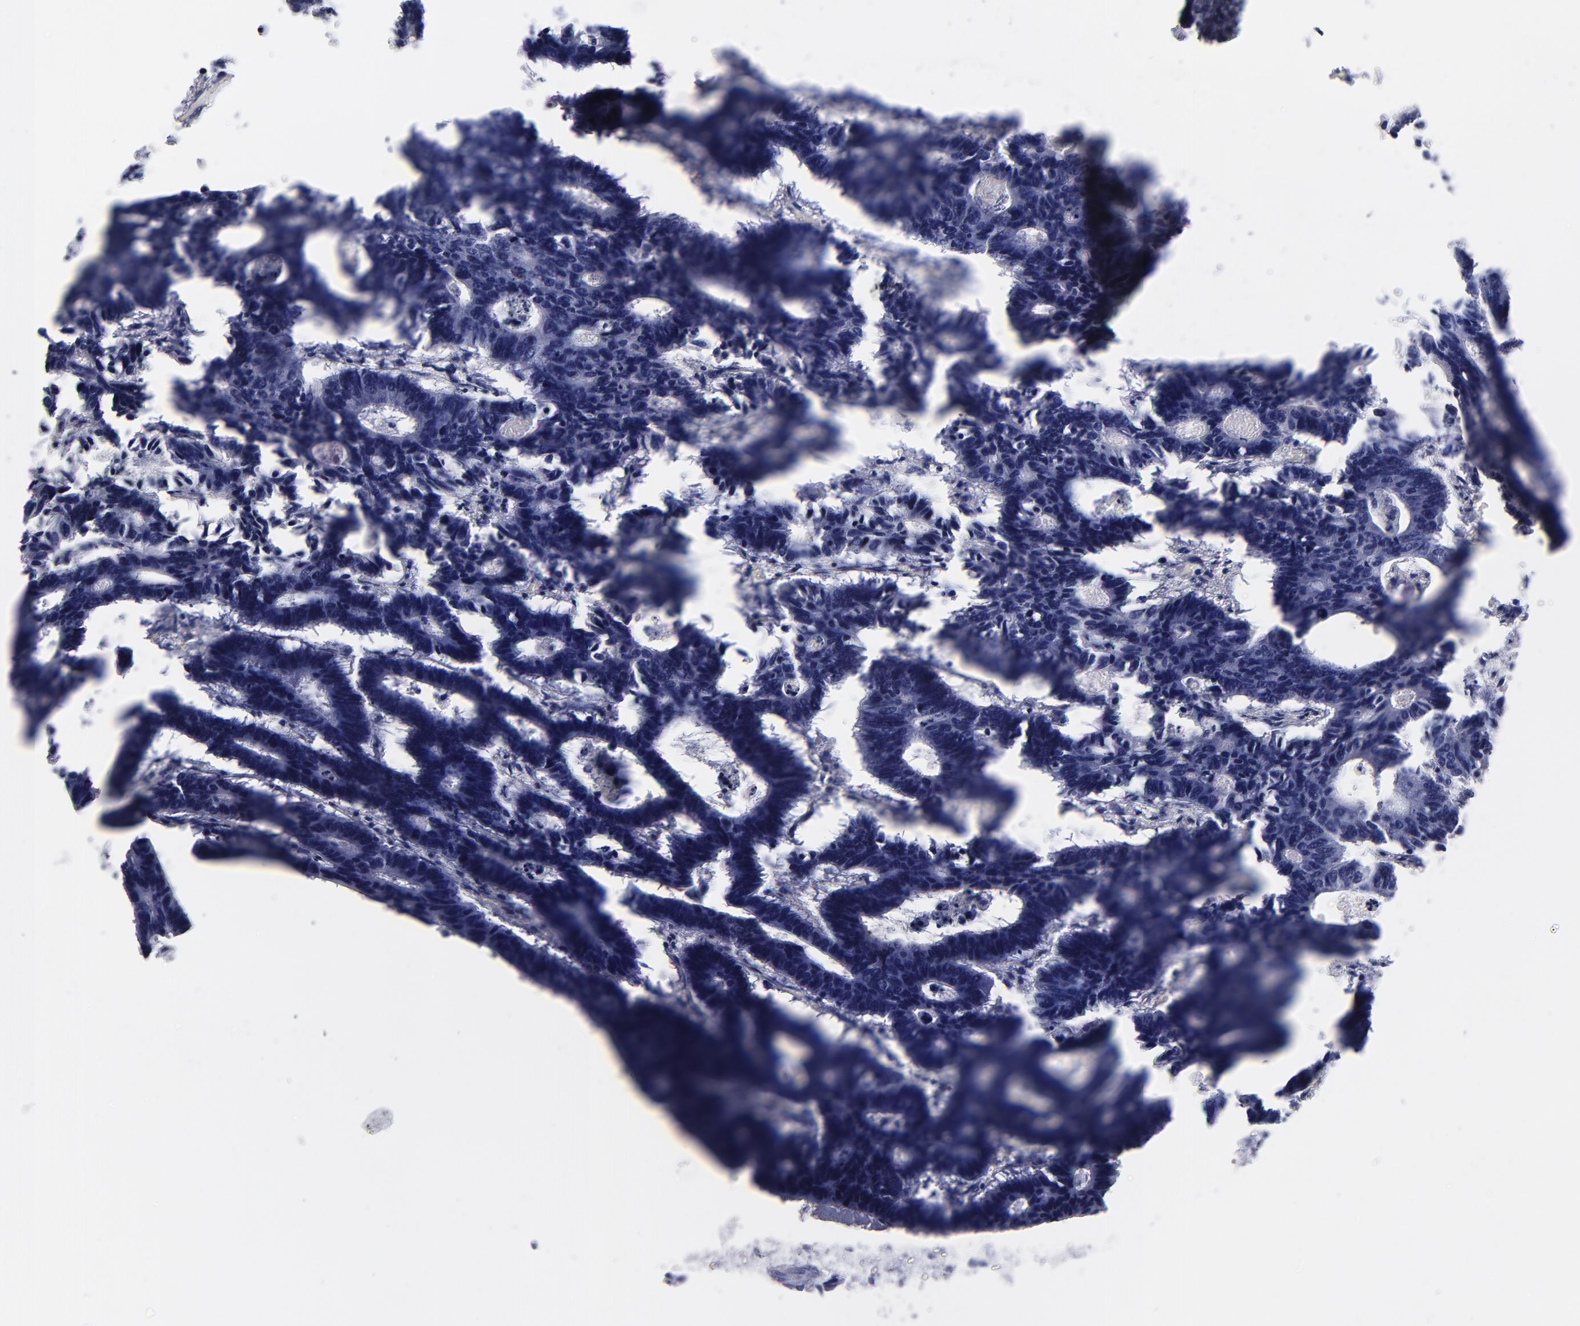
{"staining": {"intensity": "negative", "quantity": "none", "location": "none"}, "tissue": "colorectal cancer", "cell_type": "Tumor cells", "image_type": "cancer", "snomed": [{"axis": "morphology", "description": "Adenocarcinoma, NOS"}, {"axis": "topography", "description": "Colon"}], "caption": "High power microscopy image of an immunohistochemistry (IHC) histopathology image of colorectal cancer (adenocarcinoma), revealing no significant expression in tumor cells. (Brightfield microscopy of DAB (3,3'-diaminobenzidine) immunohistochemistry (IHC) at high magnification).", "gene": "MB", "patient": {"sex": "female", "age": 55}}